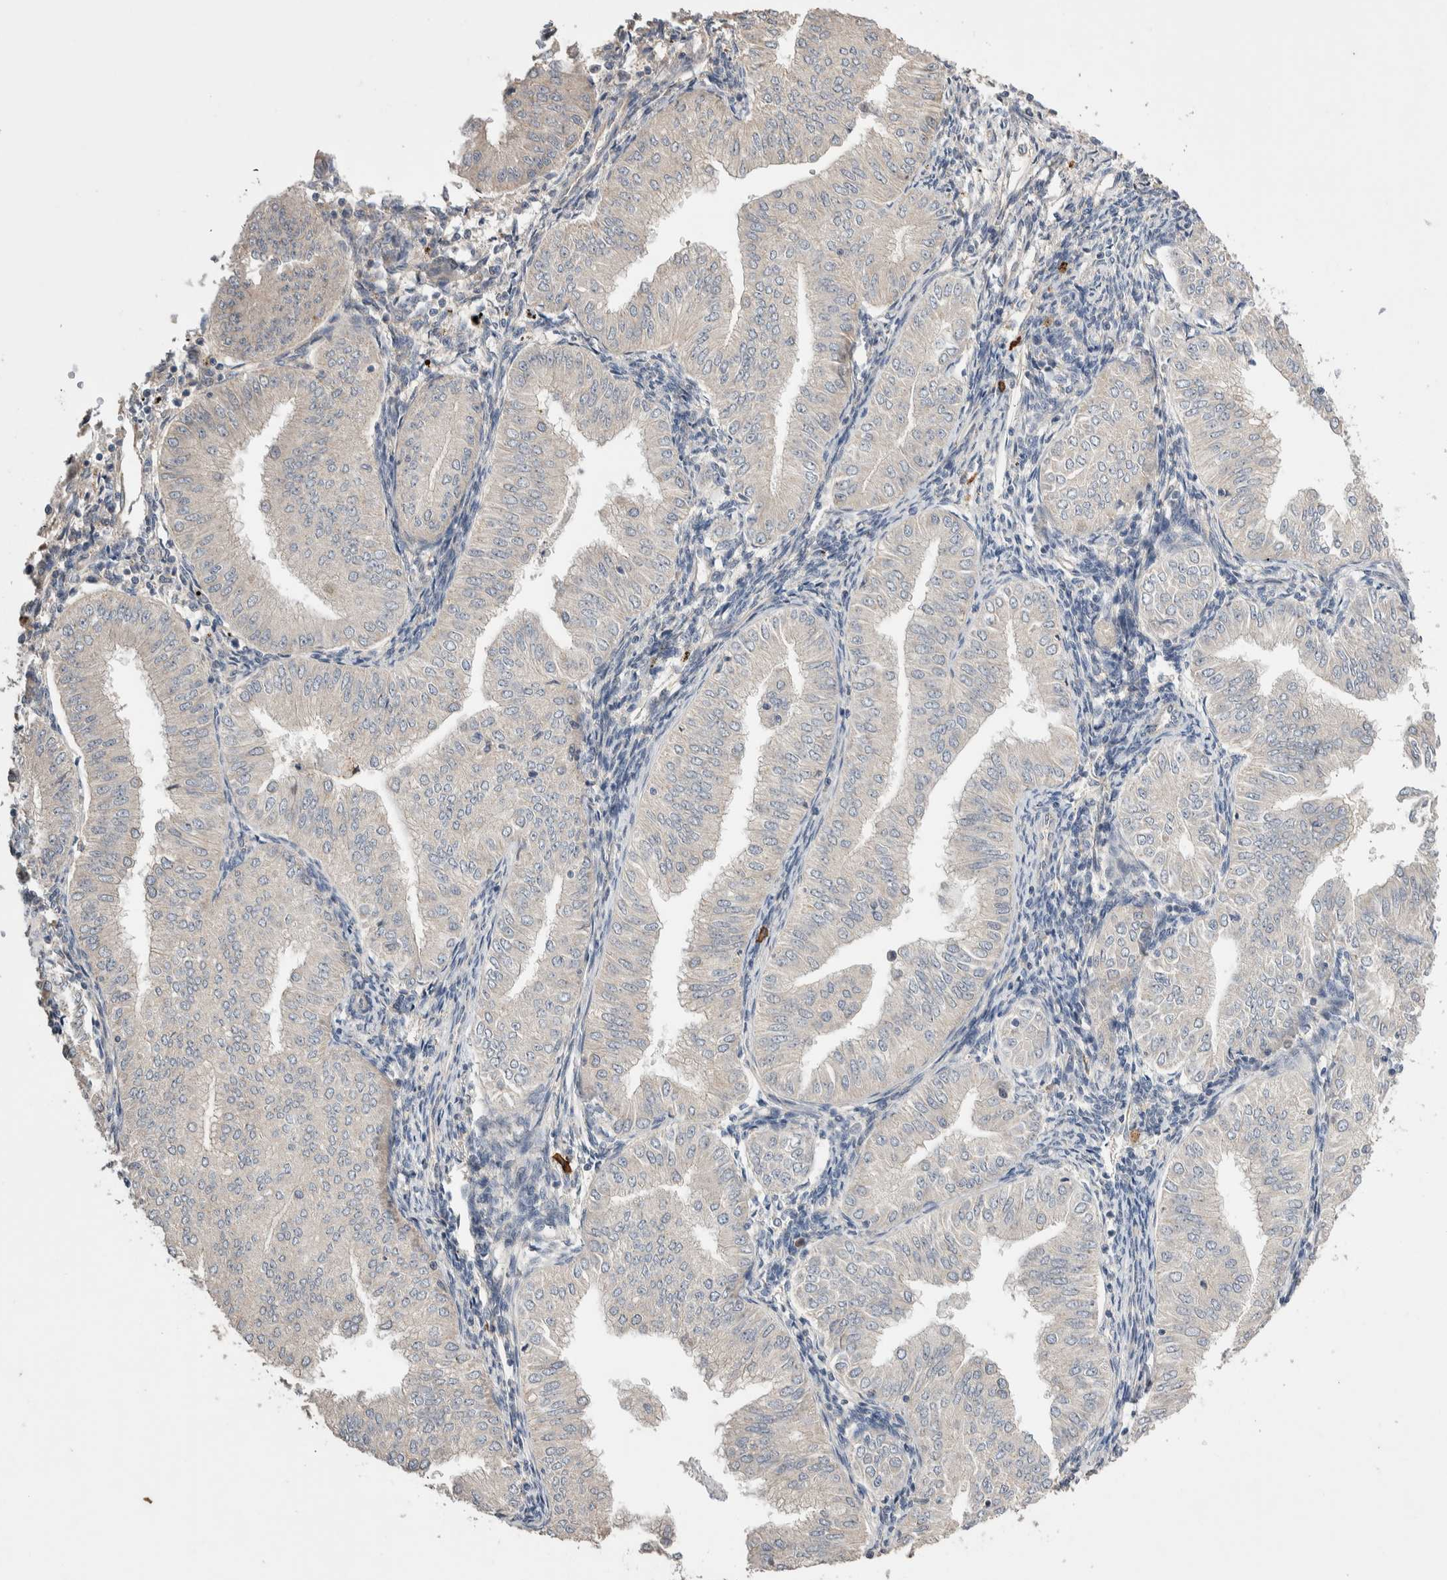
{"staining": {"intensity": "weak", "quantity": "<25%", "location": "cytoplasmic/membranous"}, "tissue": "endometrial cancer", "cell_type": "Tumor cells", "image_type": "cancer", "snomed": [{"axis": "morphology", "description": "Normal tissue, NOS"}, {"axis": "morphology", "description": "Adenocarcinoma, NOS"}, {"axis": "topography", "description": "Endometrium"}], "caption": "Immunohistochemistry (IHC) of human adenocarcinoma (endometrial) displays no positivity in tumor cells. (DAB IHC, high magnification).", "gene": "WDR91", "patient": {"sex": "female", "age": 53}}